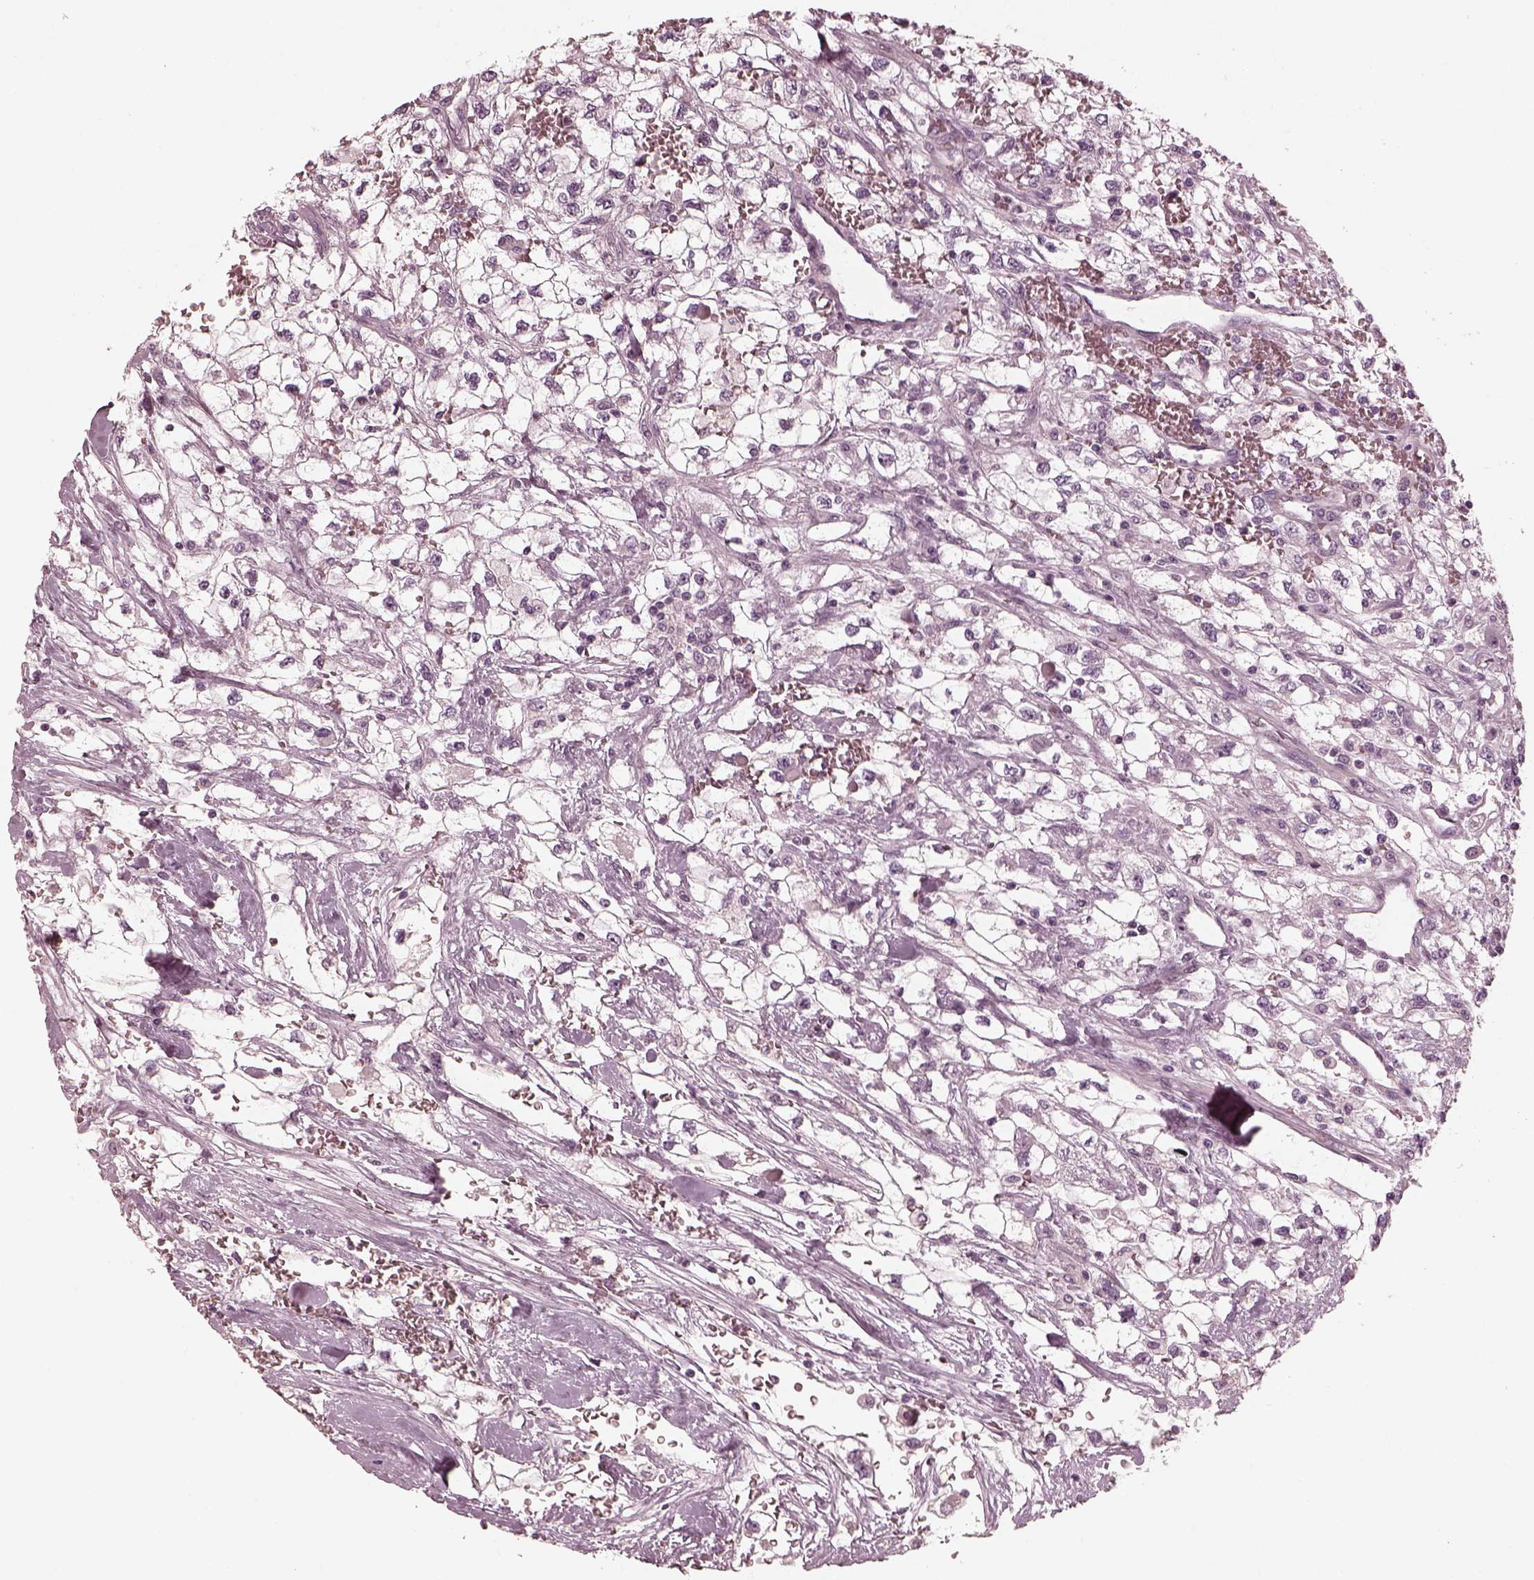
{"staining": {"intensity": "negative", "quantity": "none", "location": "none"}, "tissue": "renal cancer", "cell_type": "Tumor cells", "image_type": "cancer", "snomed": [{"axis": "morphology", "description": "Adenocarcinoma, NOS"}, {"axis": "topography", "description": "Kidney"}], "caption": "Tumor cells are negative for protein expression in human renal cancer (adenocarcinoma).", "gene": "KIF6", "patient": {"sex": "male", "age": 59}}